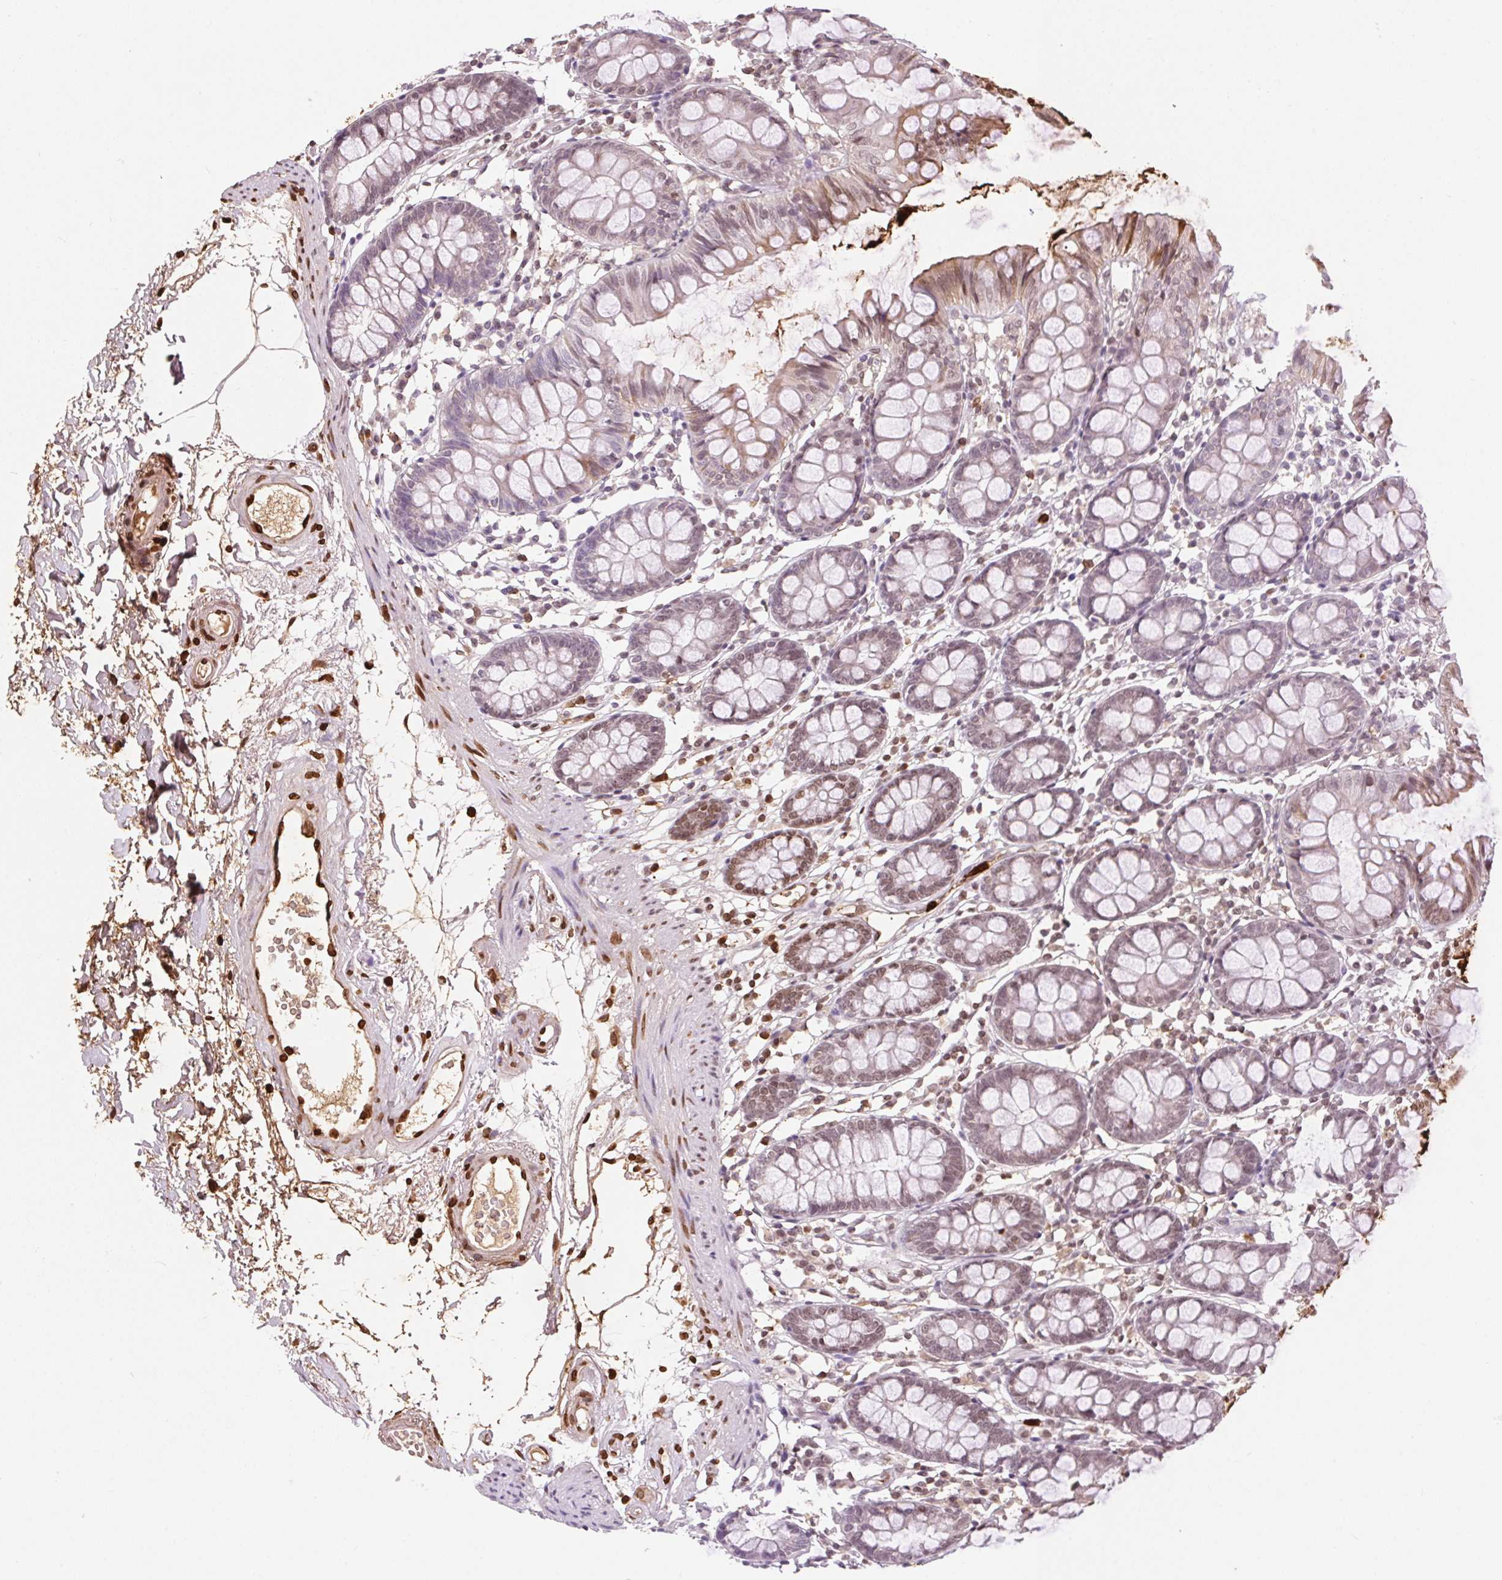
{"staining": {"intensity": "strong", "quantity": "<25%", "location": "nuclear"}, "tissue": "colon", "cell_type": "Endothelial cells", "image_type": "normal", "snomed": [{"axis": "morphology", "description": "Normal tissue, NOS"}, {"axis": "topography", "description": "Colon"}], "caption": "Brown immunohistochemical staining in normal colon reveals strong nuclear positivity in about <25% of endothelial cells. The staining was performed using DAB, with brown indicating positive protein expression. Nuclei are stained blue with hematoxylin.", "gene": "ORM1", "patient": {"sex": "female", "age": 84}}